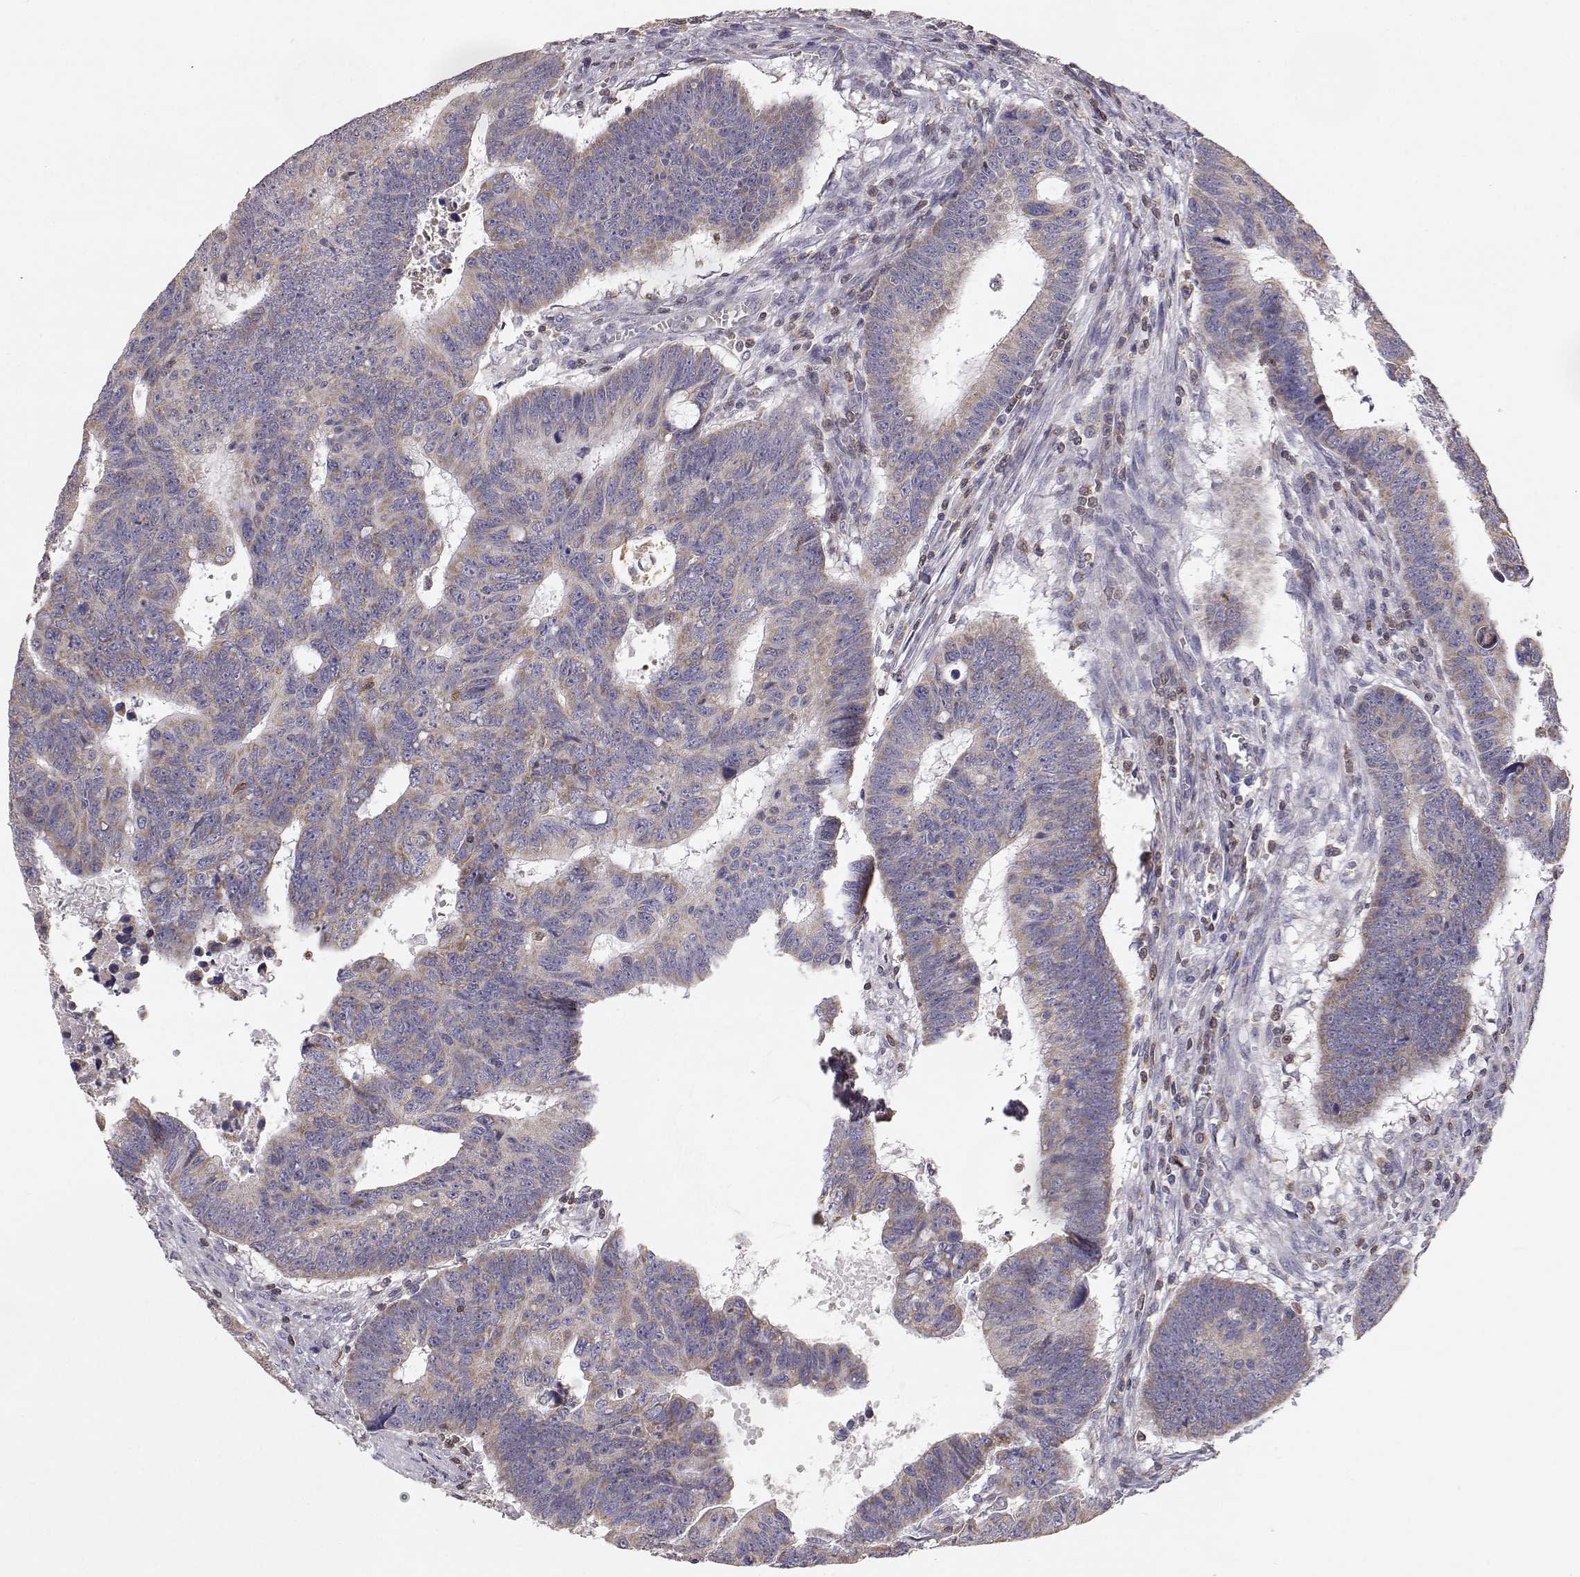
{"staining": {"intensity": "moderate", "quantity": ">75%", "location": "cytoplasmic/membranous"}, "tissue": "colorectal cancer", "cell_type": "Tumor cells", "image_type": "cancer", "snomed": [{"axis": "morphology", "description": "Adenocarcinoma, NOS"}, {"axis": "topography", "description": "Rectum"}], "caption": "High-power microscopy captured an IHC image of adenocarcinoma (colorectal), revealing moderate cytoplasmic/membranous staining in approximately >75% of tumor cells.", "gene": "GRAP2", "patient": {"sex": "female", "age": 85}}